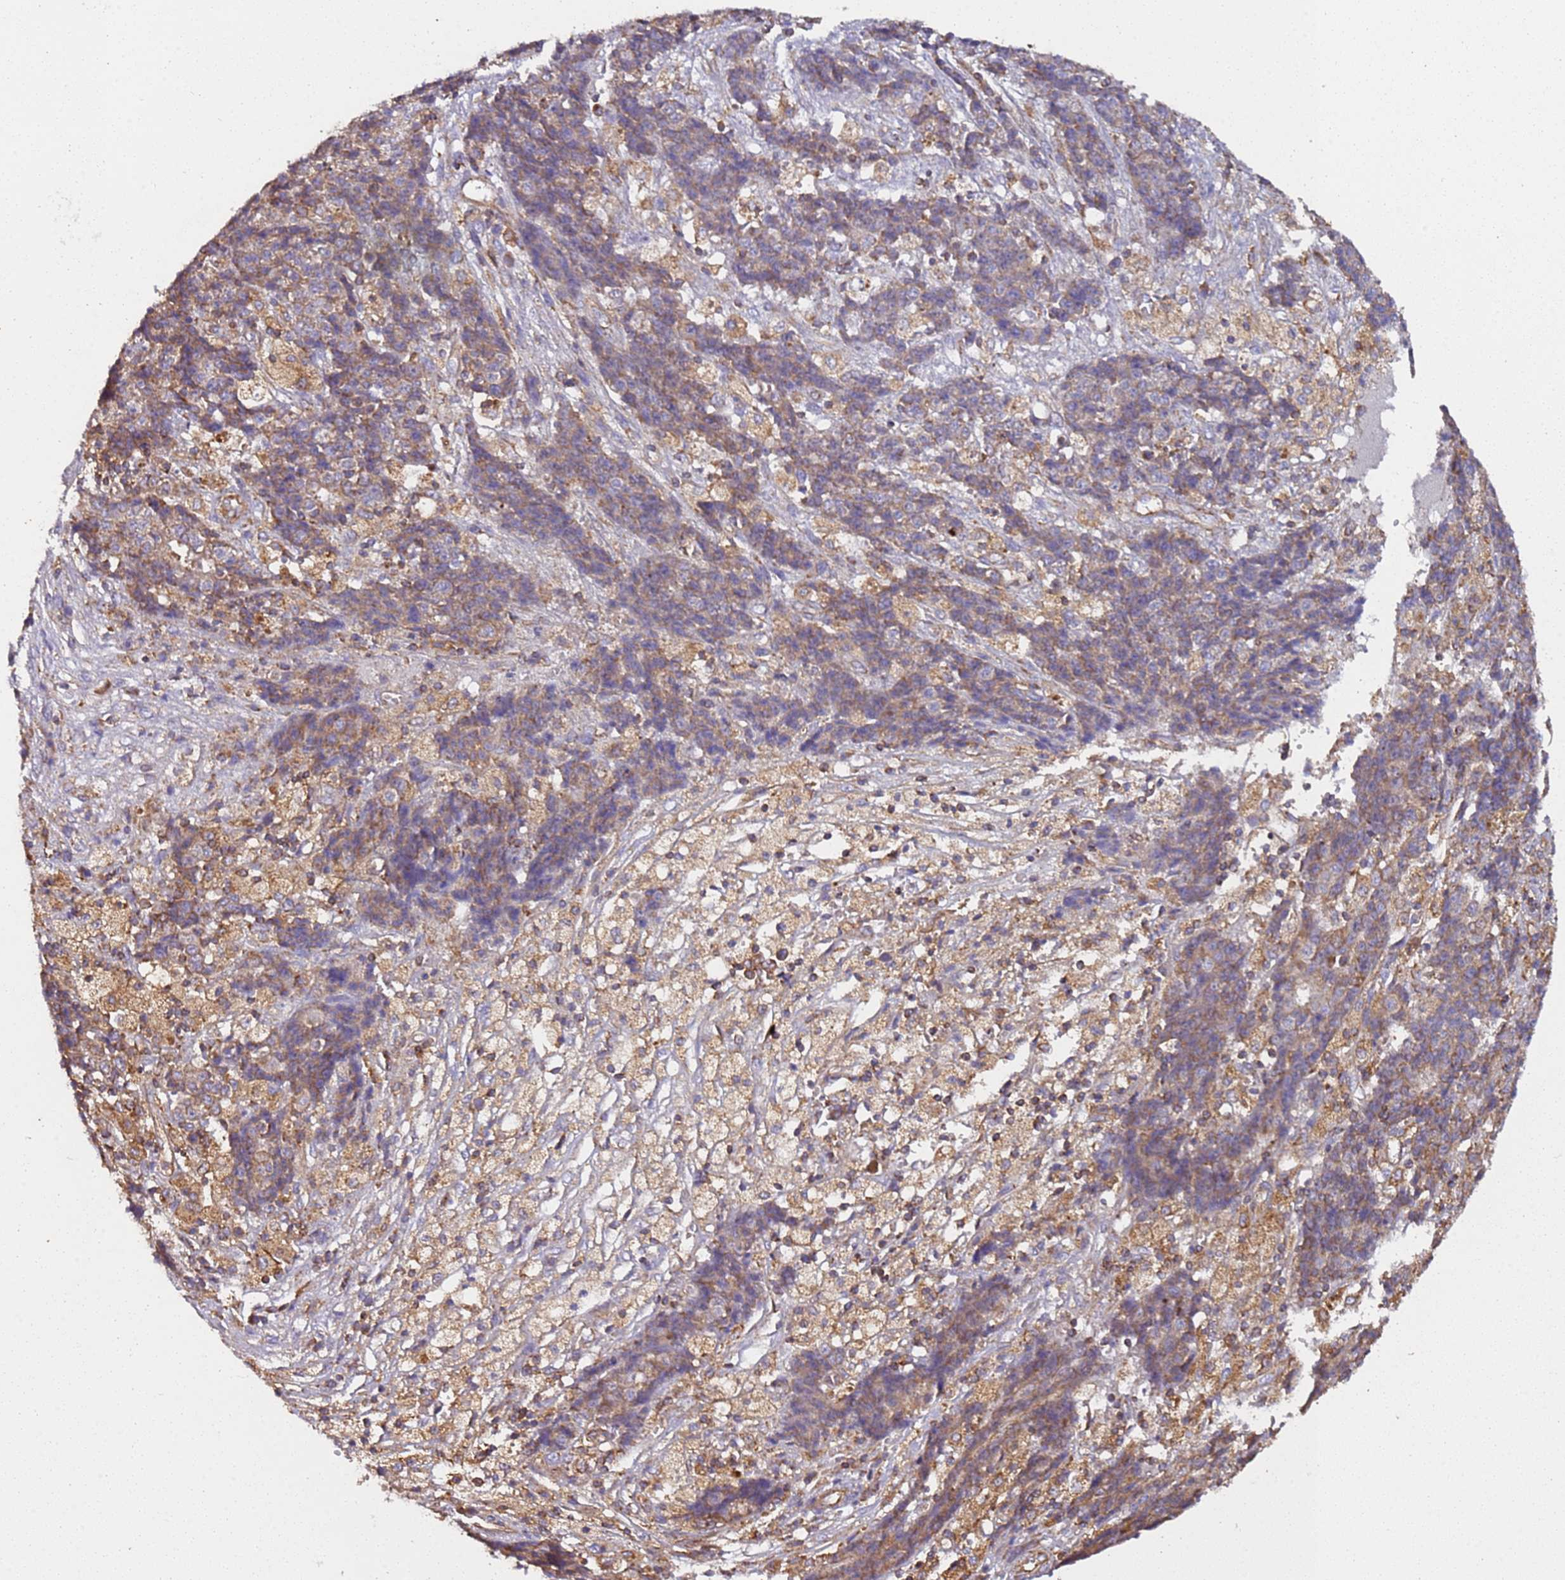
{"staining": {"intensity": "weak", "quantity": "25%-75%", "location": "cytoplasmic/membranous"}, "tissue": "ovarian cancer", "cell_type": "Tumor cells", "image_type": "cancer", "snomed": [{"axis": "morphology", "description": "Carcinoma, endometroid"}, {"axis": "topography", "description": "Ovary"}], "caption": "Protein analysis of ovarian cancer tissue shows weak cytoplasmic/membranous staining in approximately 25%-75% of tumor cells. The protein is shown in brown color, while the nuclei are stained blue.", "gene": "RMND5A", "patient": {"sex": "female", "age": 42}}